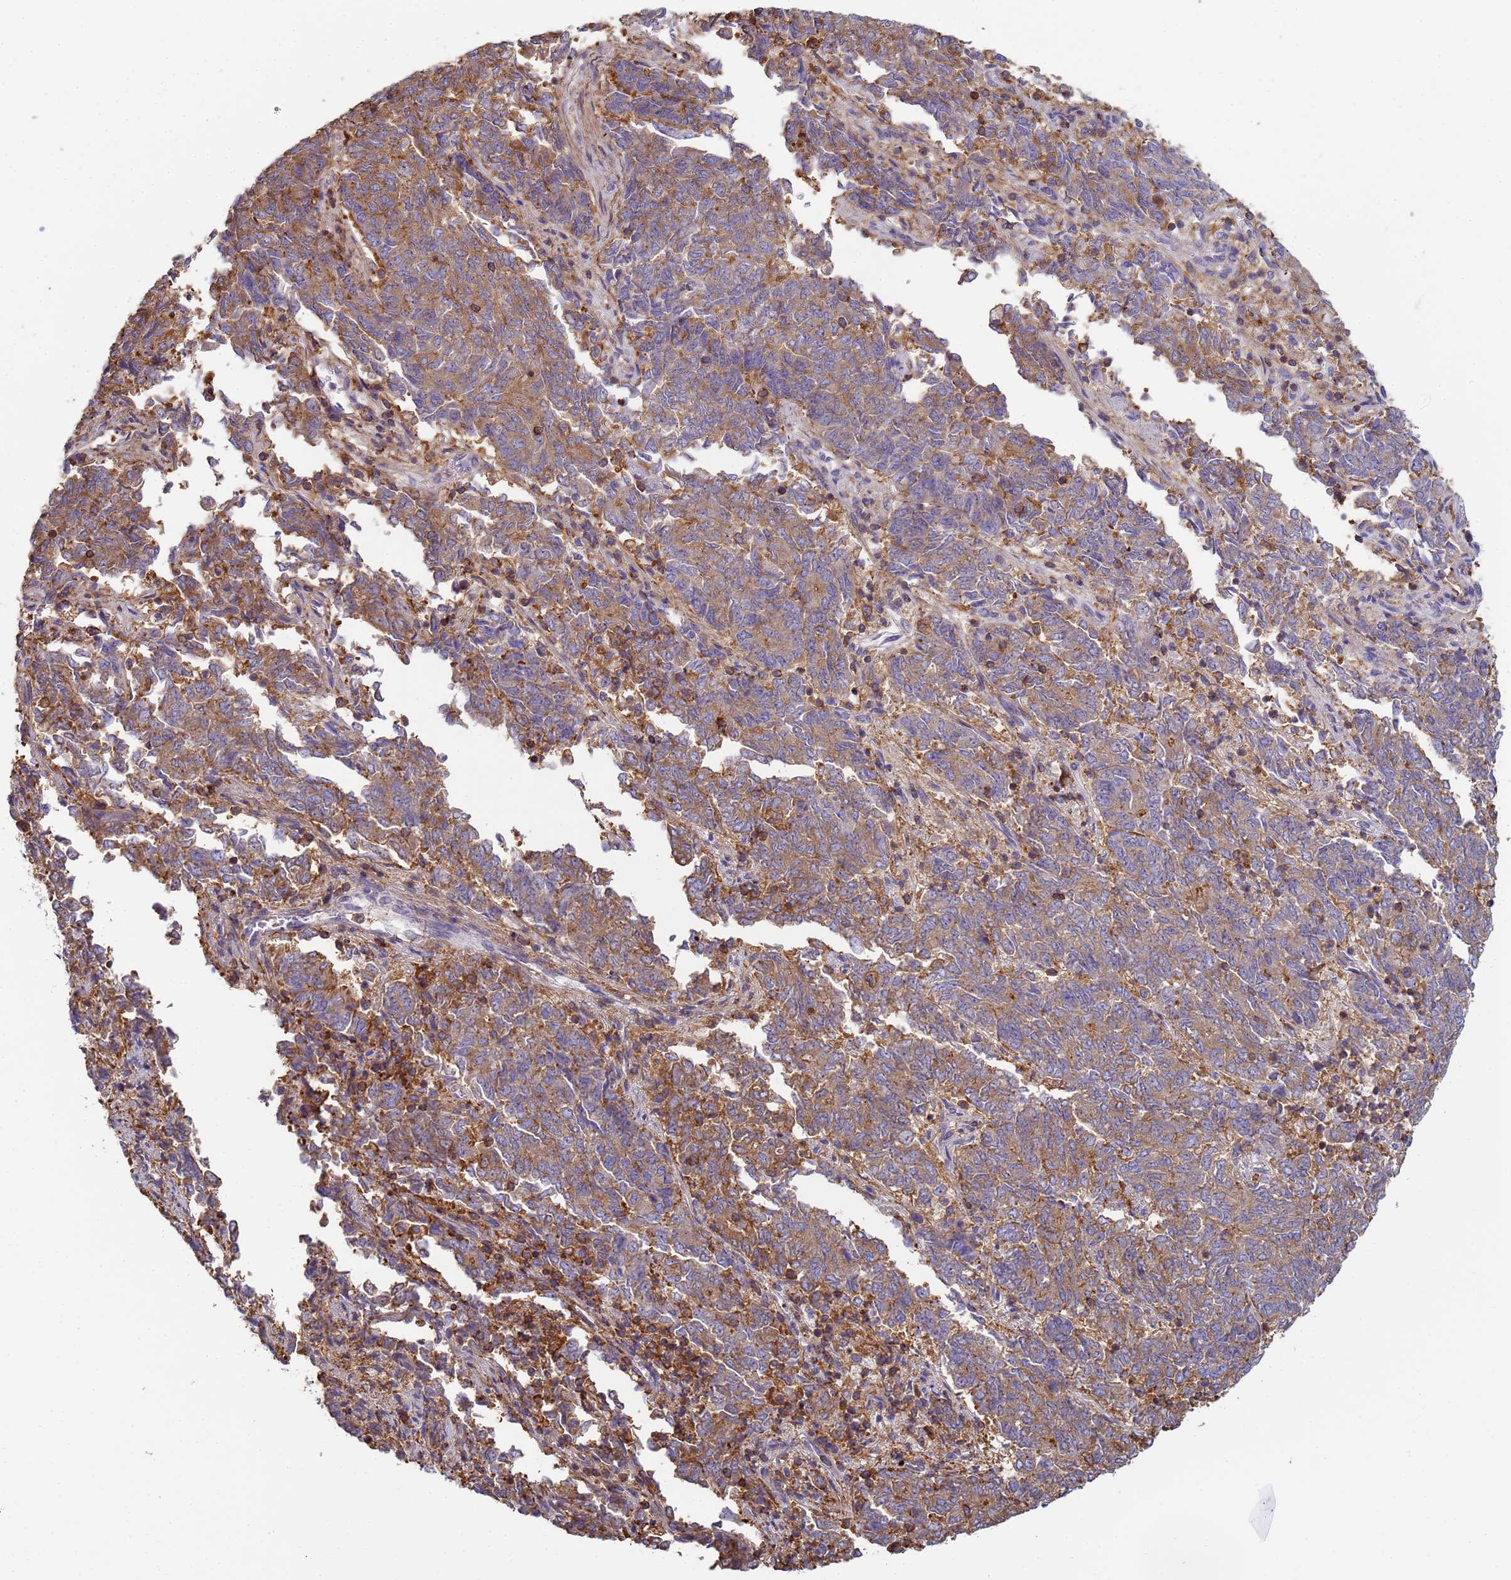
{"staining": {"intensity": "moderate", "quantity": ">75%", "location": "cytoplasmic/membranous"}, "tissue": "endometrial cancer", "cell_type": "Tumor cells", "image_type": "cancer", "snomed": [{"axis": "morphology", "description": "Adenocarcinoma, NOS"}, {"axis": "topography", "description": "Endometrium"}], "caption": "The immunohistochemical stain labels moderate cytoplasmic/membranous staining in tumor cells of adenocarcinoma (endometrial) tissue.", "gene": "ZNG1B", "patient": {"sex": "female", "age": 80}}